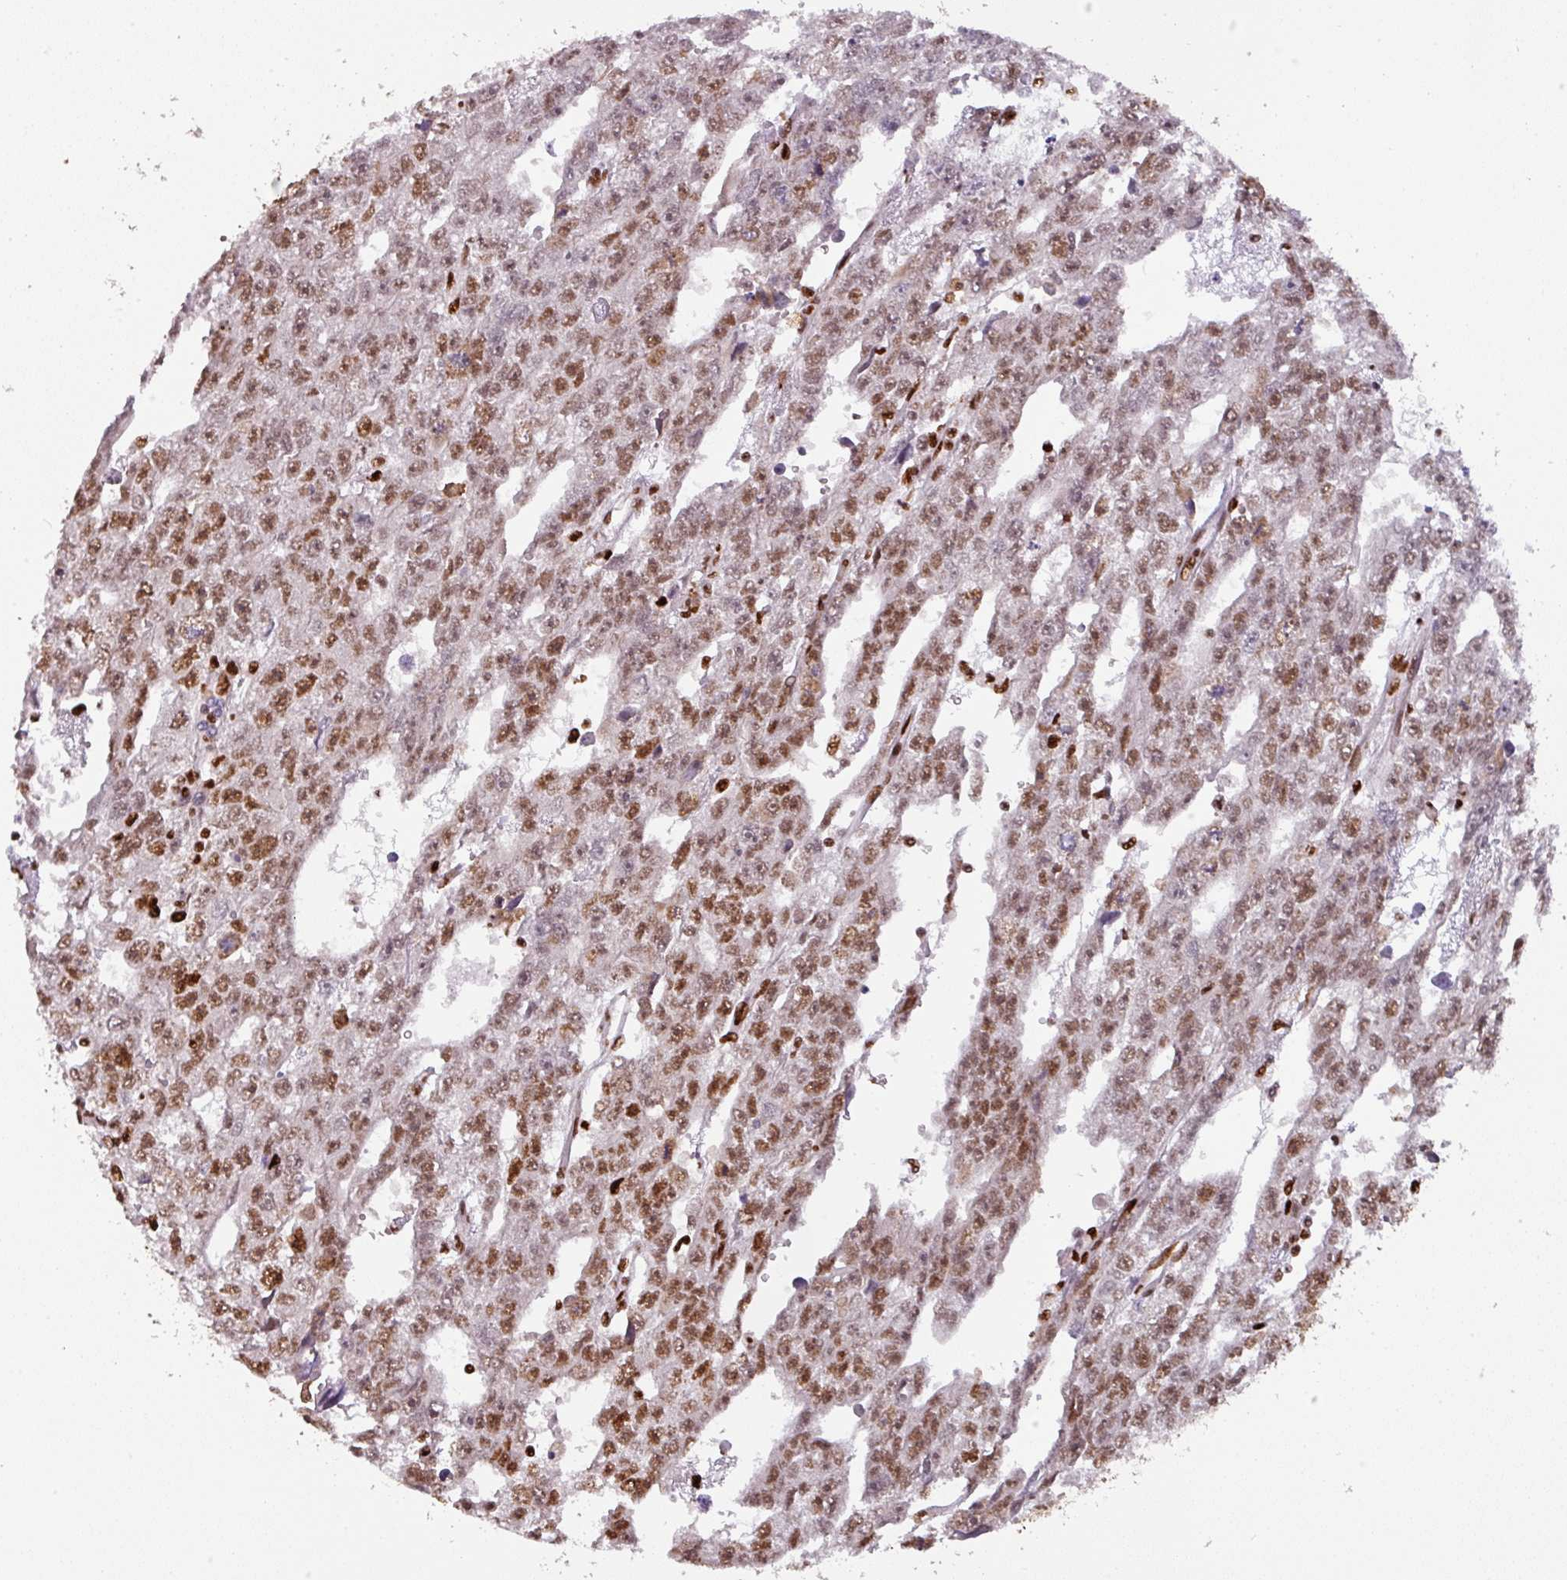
{"staining": {"intensity": "moderate", "quantity": ">75%", "location": "nuclear"}, "tissue": "testis cancer", "cell_type": "Tumor cells", "image_type": "cancer", "snomed": [{"axis": "morphology", "description": "Carcinoma, Embryonal, NOS"}, {"axis": "topography", "description": "Testis"}], "caption": "A photomicrograph of human embryonal carcinoma (testis) stained for a protein exhibits moderate nuclear brown staining in tumor cells.", "gene": "SAMHD1", "patient": {"sex": "male", "age": 20}}